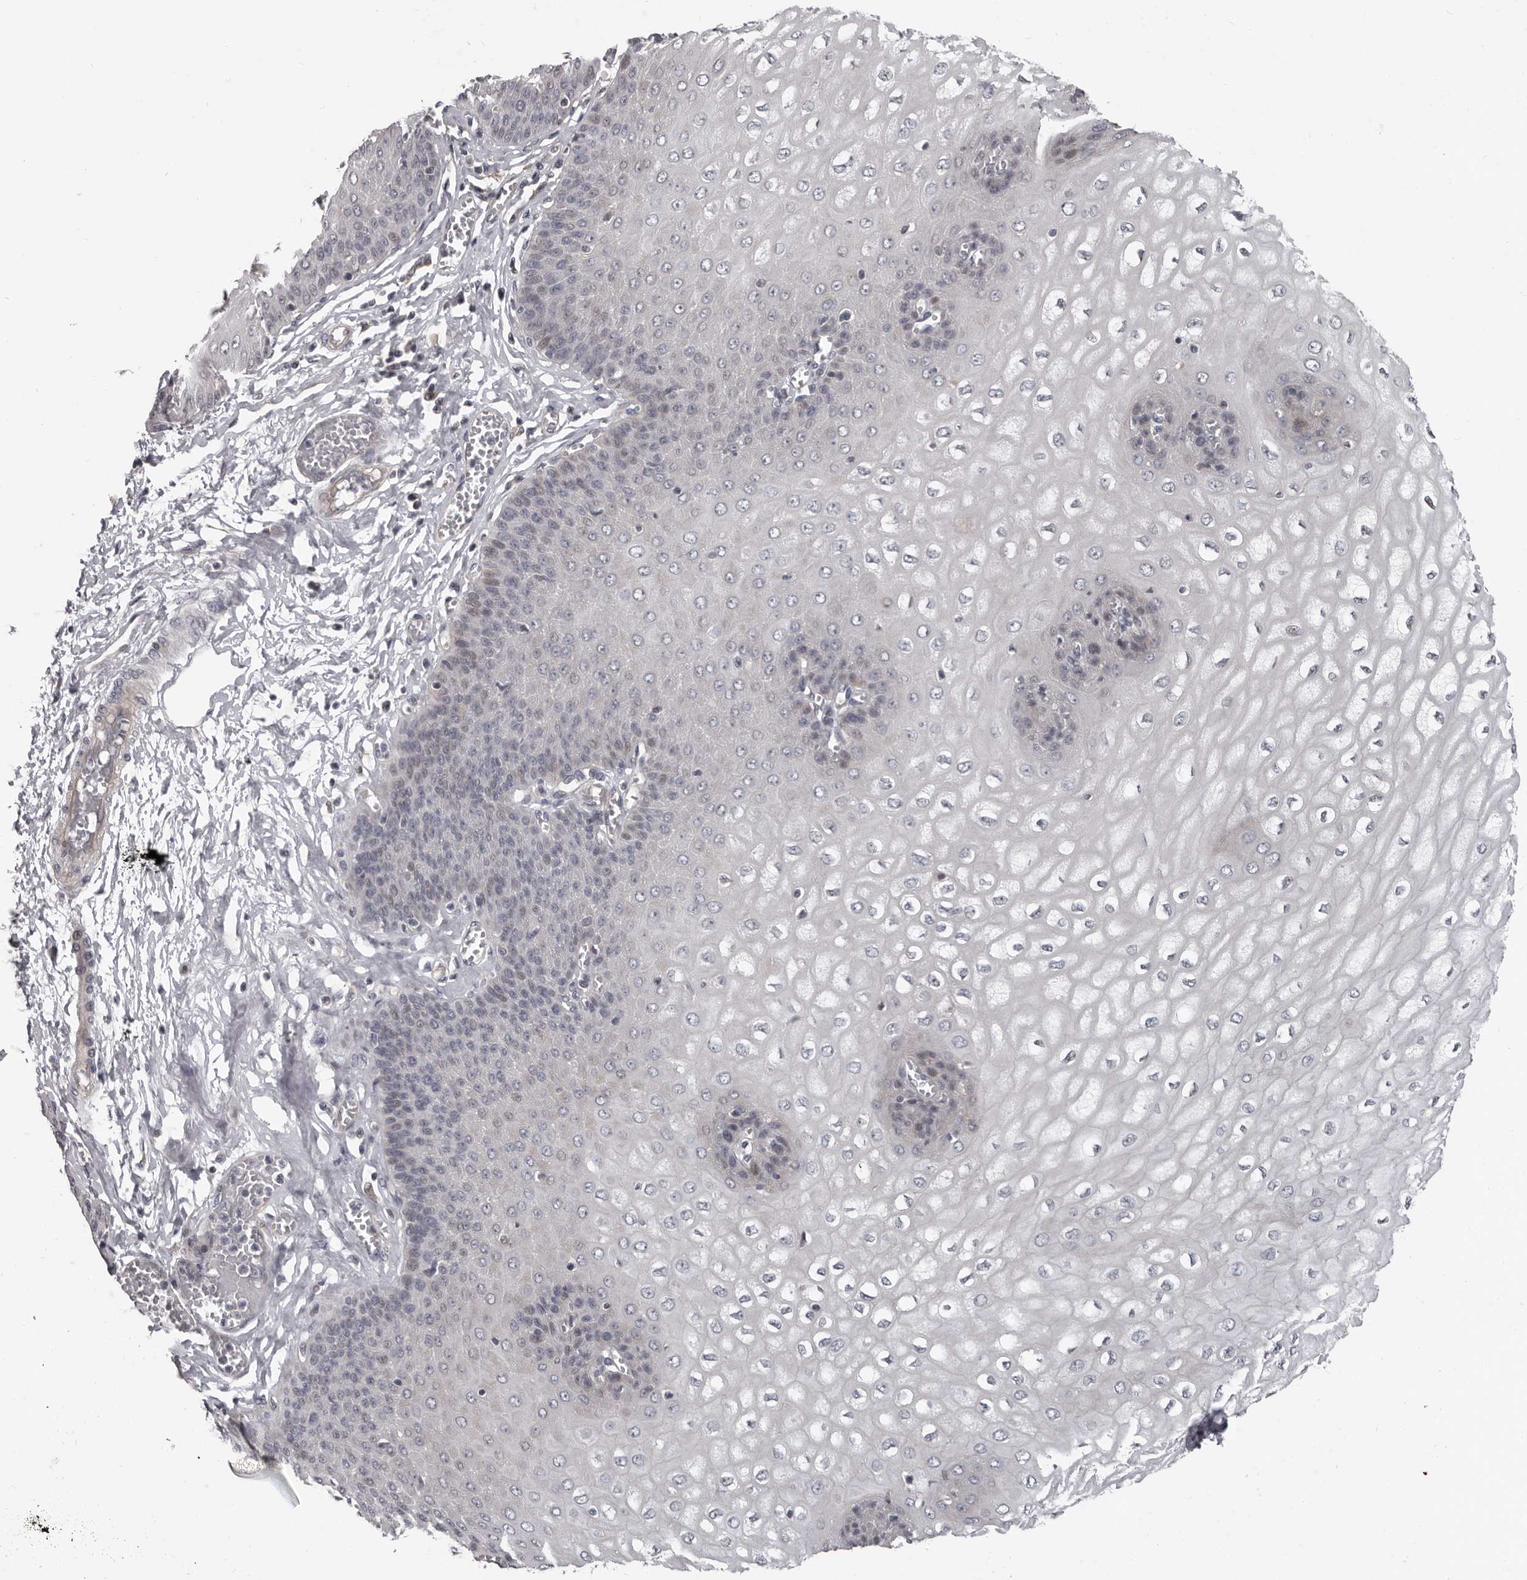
{"staining": {"intensity": "weak", "quantity": "<25%", "location": "cytoplasmic/membranous,nuclear"}, "tissue": "esophagus", "cell_type": "Squamous epithelial cells", "image_type": "normal", "snomed": [{"axis": "morphology", "description": "Normal tissue, NOS"}, {"axis": "topography", "description": "Esophagus"}], "caption": "Protein analysis of benign esophagus exhibits no significant staining in squamous epithelial cells. (DAB (3,3'-diaminobenzidine) immunohistochemistry, high magnification).", "gene": "RNF217", "patient": {"sex": "male", "age": 60}}